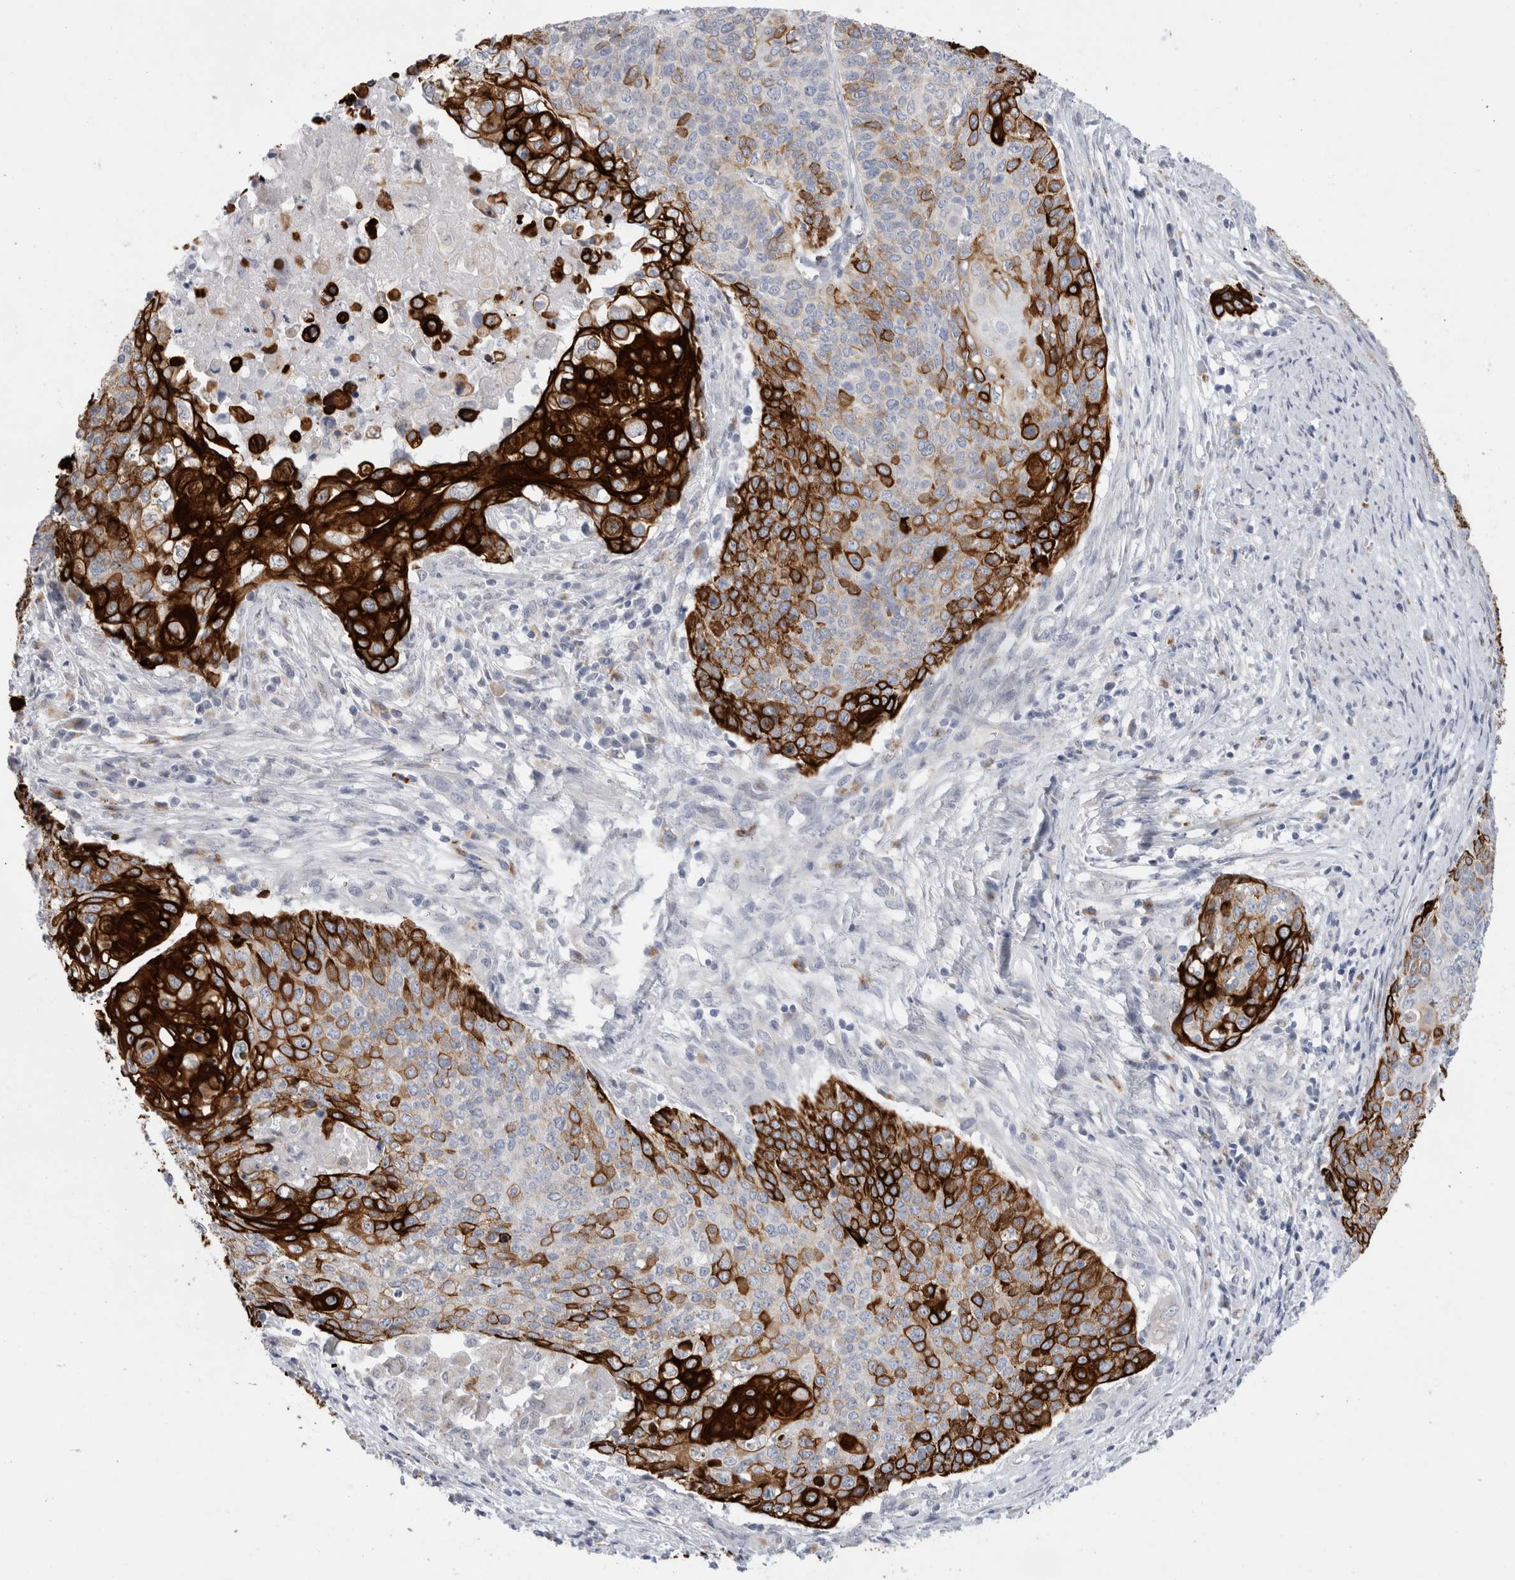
{"staining": {"intensity": "strong", "quantity": "25%-75%", "location": "cytoplasmic/membranous"}, "tissue": "cervical cancer", "cell_type": "Tumor cells", "image_type": "cancer", "snomed": [{"axis": "morphology", "description": "Squamous cell carcinoma, NOS"}, {"axis": "topography", "description": "Cervix"}], "caption": "Squamous cell carcinoma (cervical) tissue exhibits strong cytoplasmic/membranous expression in approximately 25%-75% of tumor cells, visualized by immunohistochemistry. (Stains: DAB (3,3'-diaminobenzidine) in brown, nuclei in blue, Microscopy: brightfield microscopy at high magnification).", "gene": "GAA", "patient": {"sex": "female", "age": 39}}